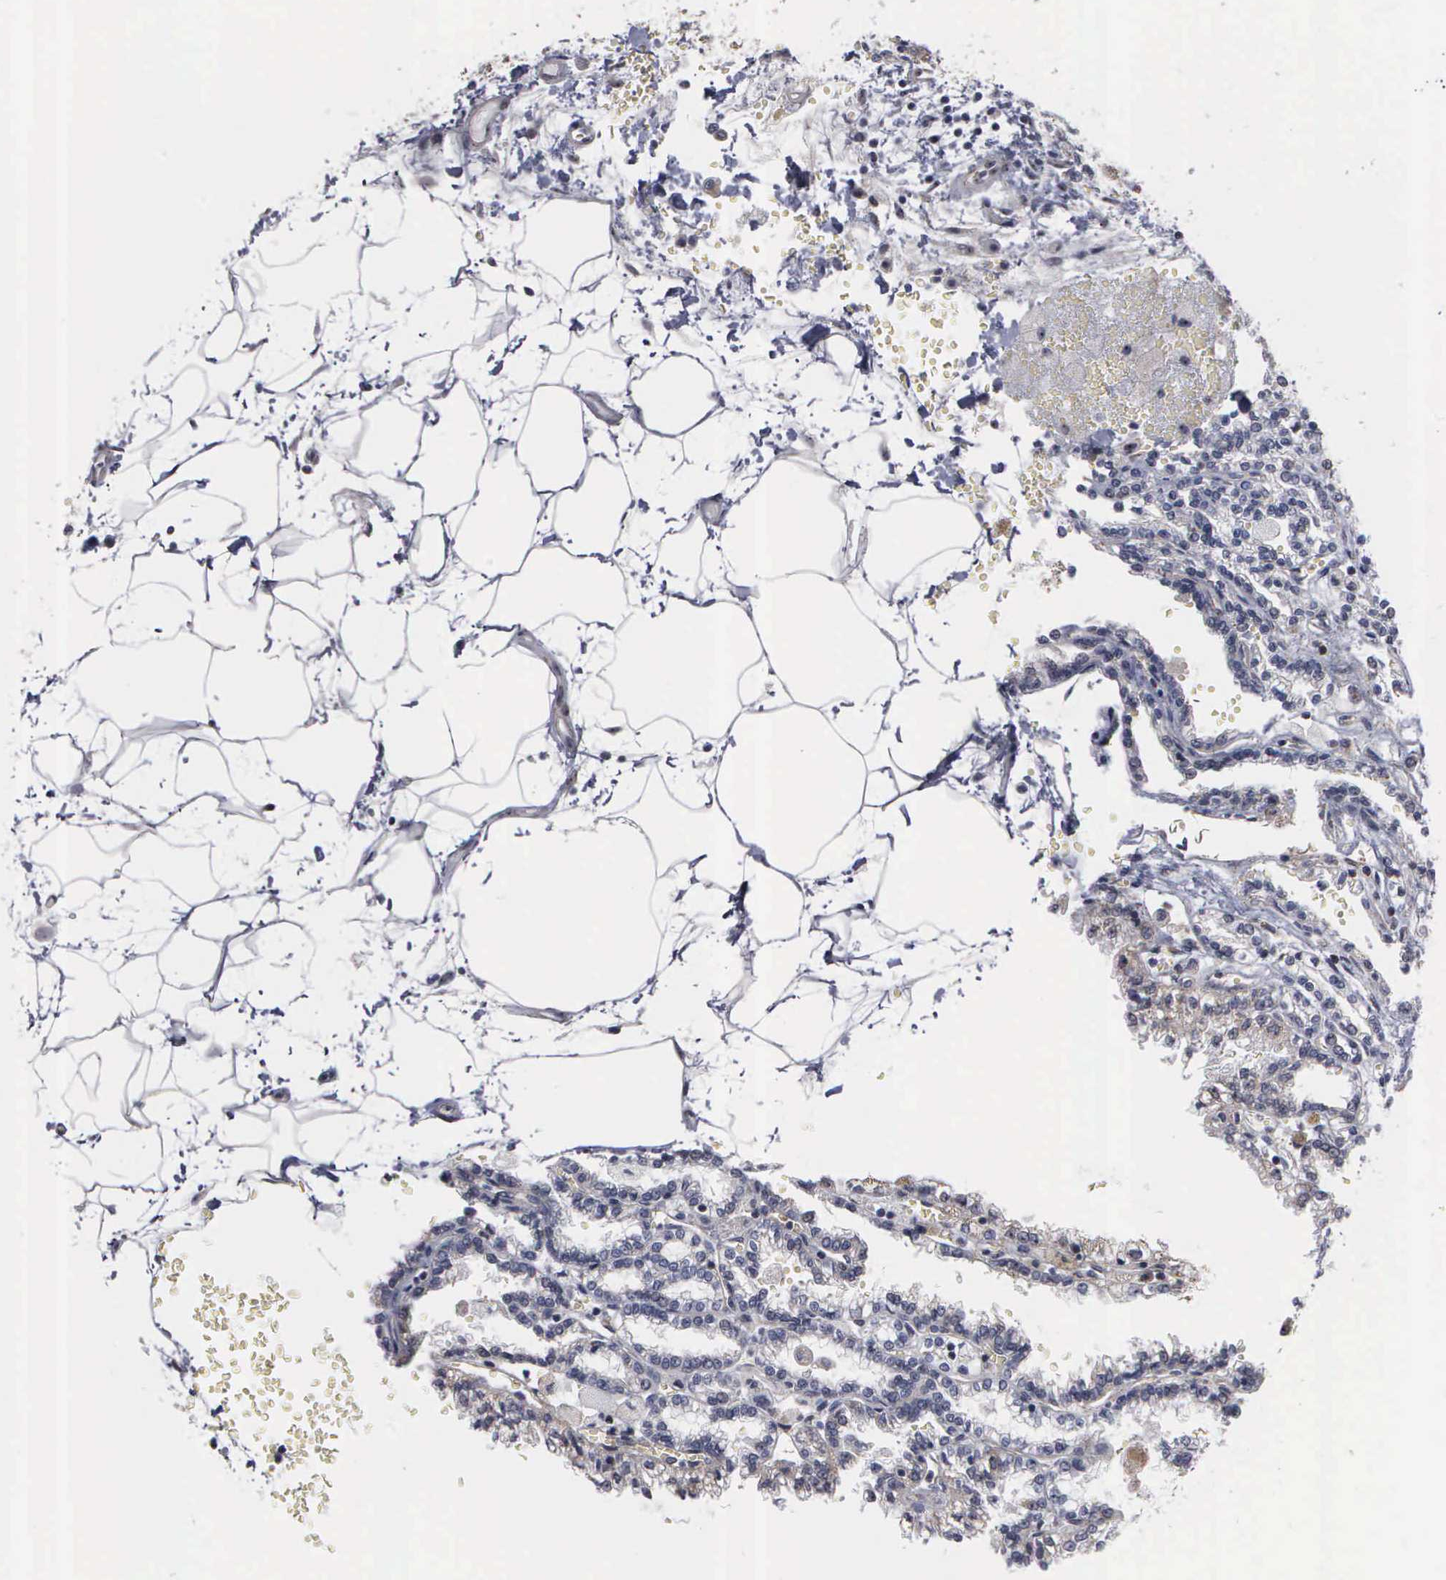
{"staining": {"intensity": "weak", "quantity": "25%-75%", "location": "cytoplasmic/membranous"}, "tissue": "renal cancer", "cell_type": "Tumor cells", "image_type": "cancer", "snomed": [{"axis": "morphology", "description": "Adenocarcinoma, NOS"}, {"axis": "topography", "description": "Kidney"}], "caption": "A brown stain labels weak cytoplasmic/membranous positivity of a protein in human renal adenocarcinoma tumor cells. (DAB (3,3'-diaminobenzidine) = brown stain, brightfield microscopy at high magnification).", "gene": "NGDN", "patient": {"sex": "female", "age": 56}}